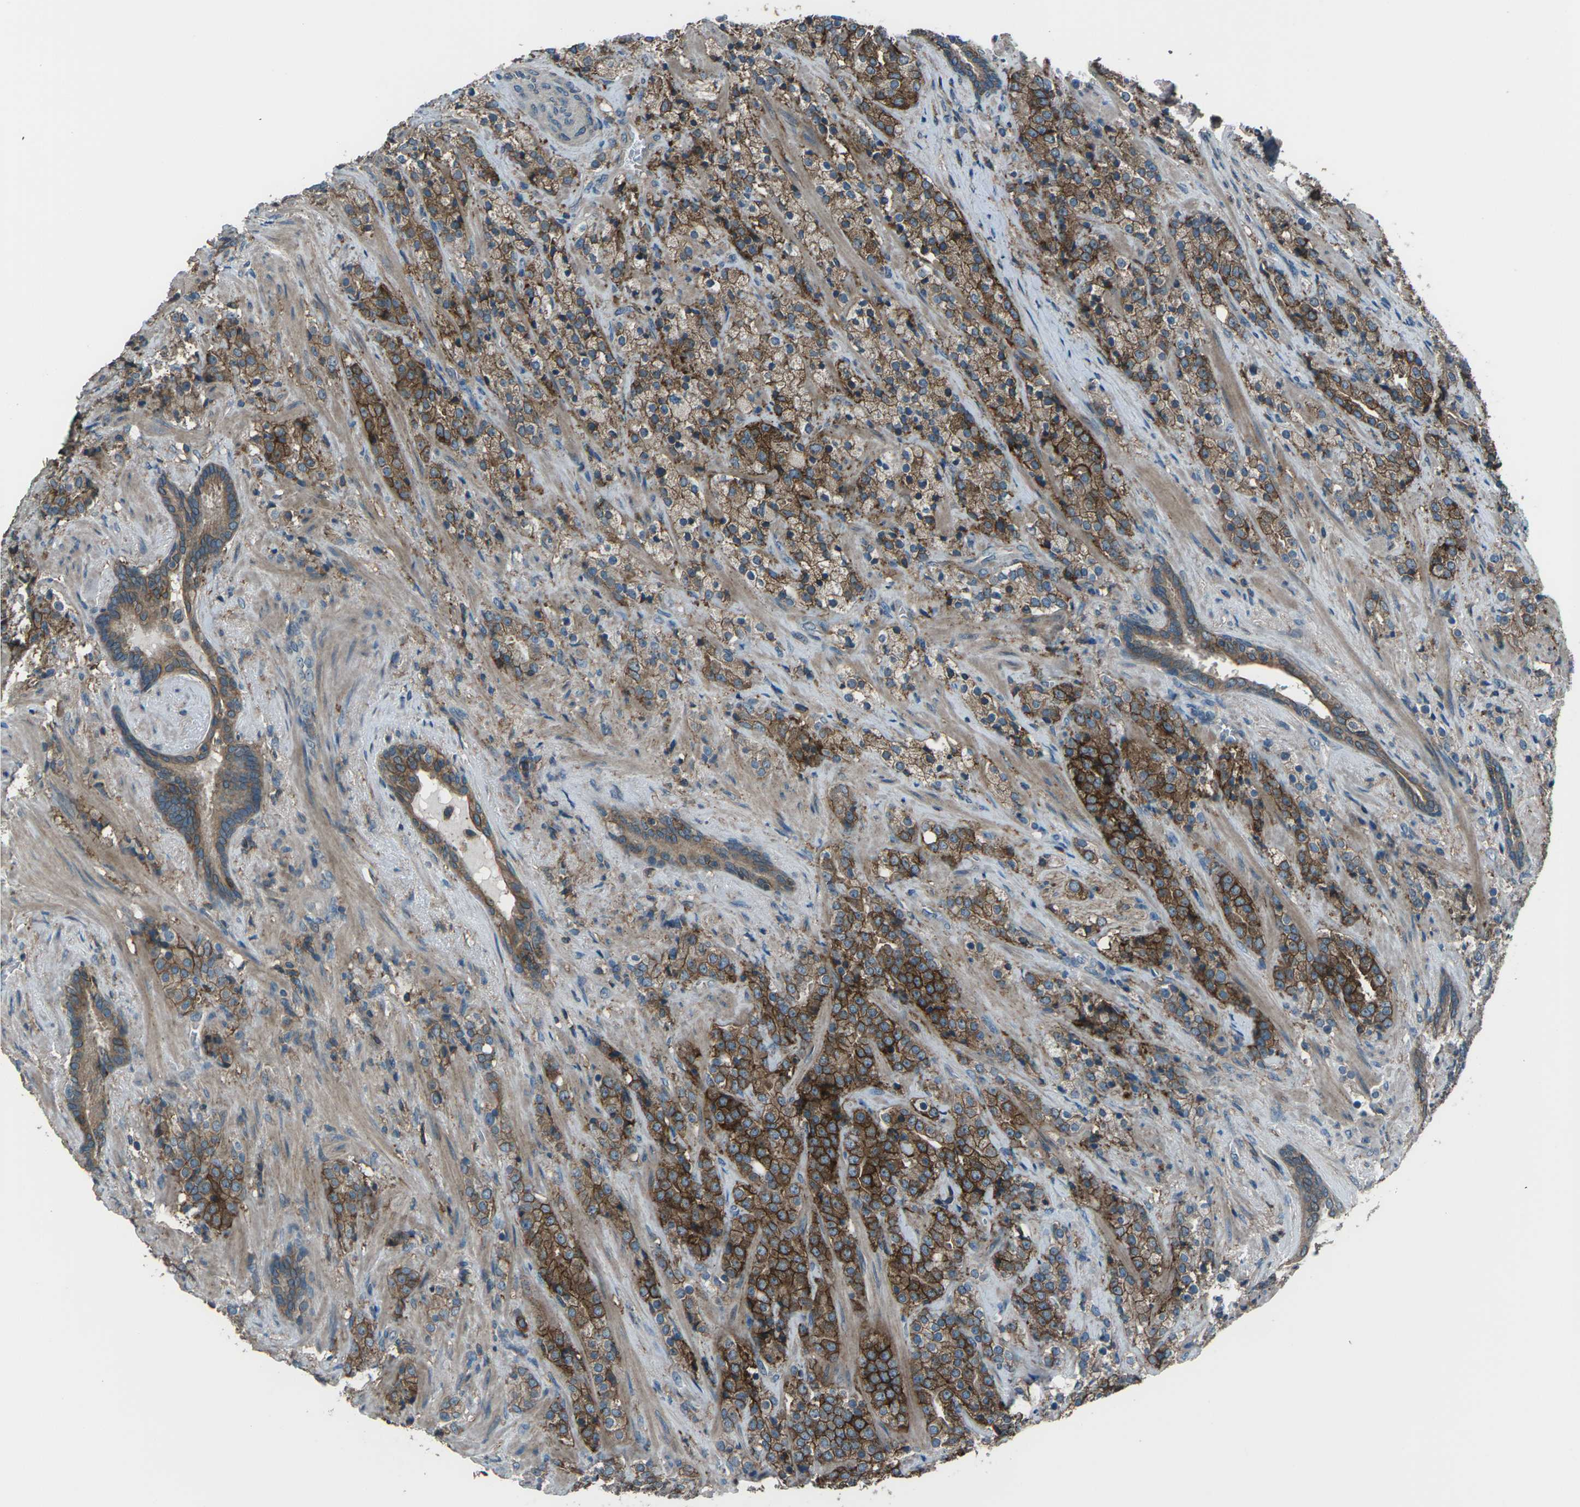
{"staining": {"intensity": "strong", "quantity": "25%-75%", "location": "cytoplasmic/membranous"}, "tissue": "prostate cancer", "cell_type": "Tumor cells", "image_type": "cancer", "snomed": [{"axis": "morphology", "description": "Adenocarcinoma, High grade"}, {"axis": "topography", "description": "Prostate"}], "caption": "Strong cytoplasmic/membranous expression for a protein is seen in about 25%-75% of tumor cells of prostate cancer using immunohistochemistry (IHC).", "gene": "CMTM4", "patient": {"sex": "male", "age": 71}}